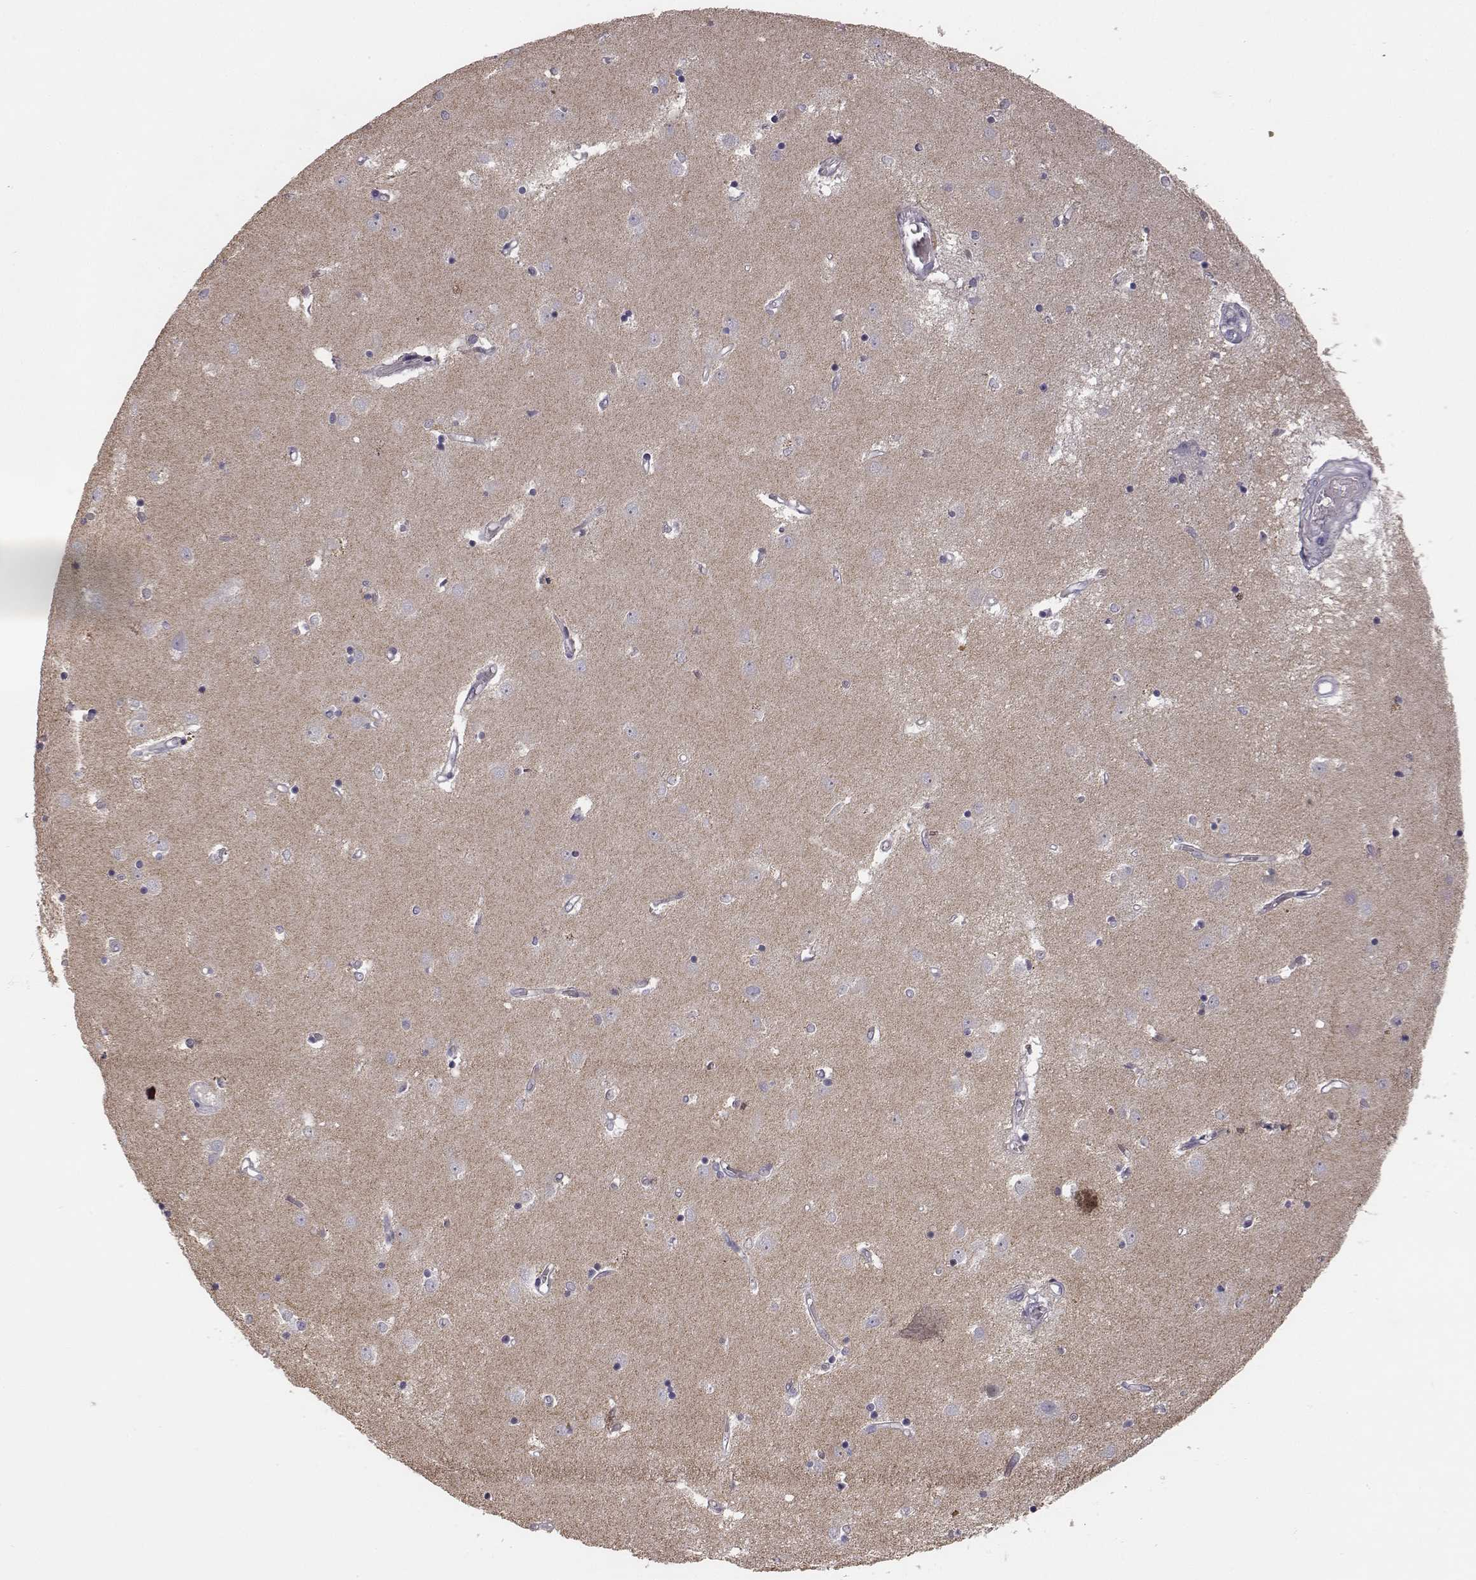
{"staining": {"intensity": "negative", "quantity": "none", "location": "none"}, "tissue": "caudate", "cell_type": "Glial cells", "image_type": "normal", "snomed": [{"axis": "morphology", "description": "Normal tissue, NOS"}, {"axis": "topography", "description": "Lateral ventricle wall"}], "caption": "Normal caudate was stained to show a protein in brown. There is no significant positivity in glial cells. (Brightfield microscopy of DAB immunohistochemistry (IHC) at high magnification).", "gene": "TLX3", "patient": {"sex": "male", "age": 54}}